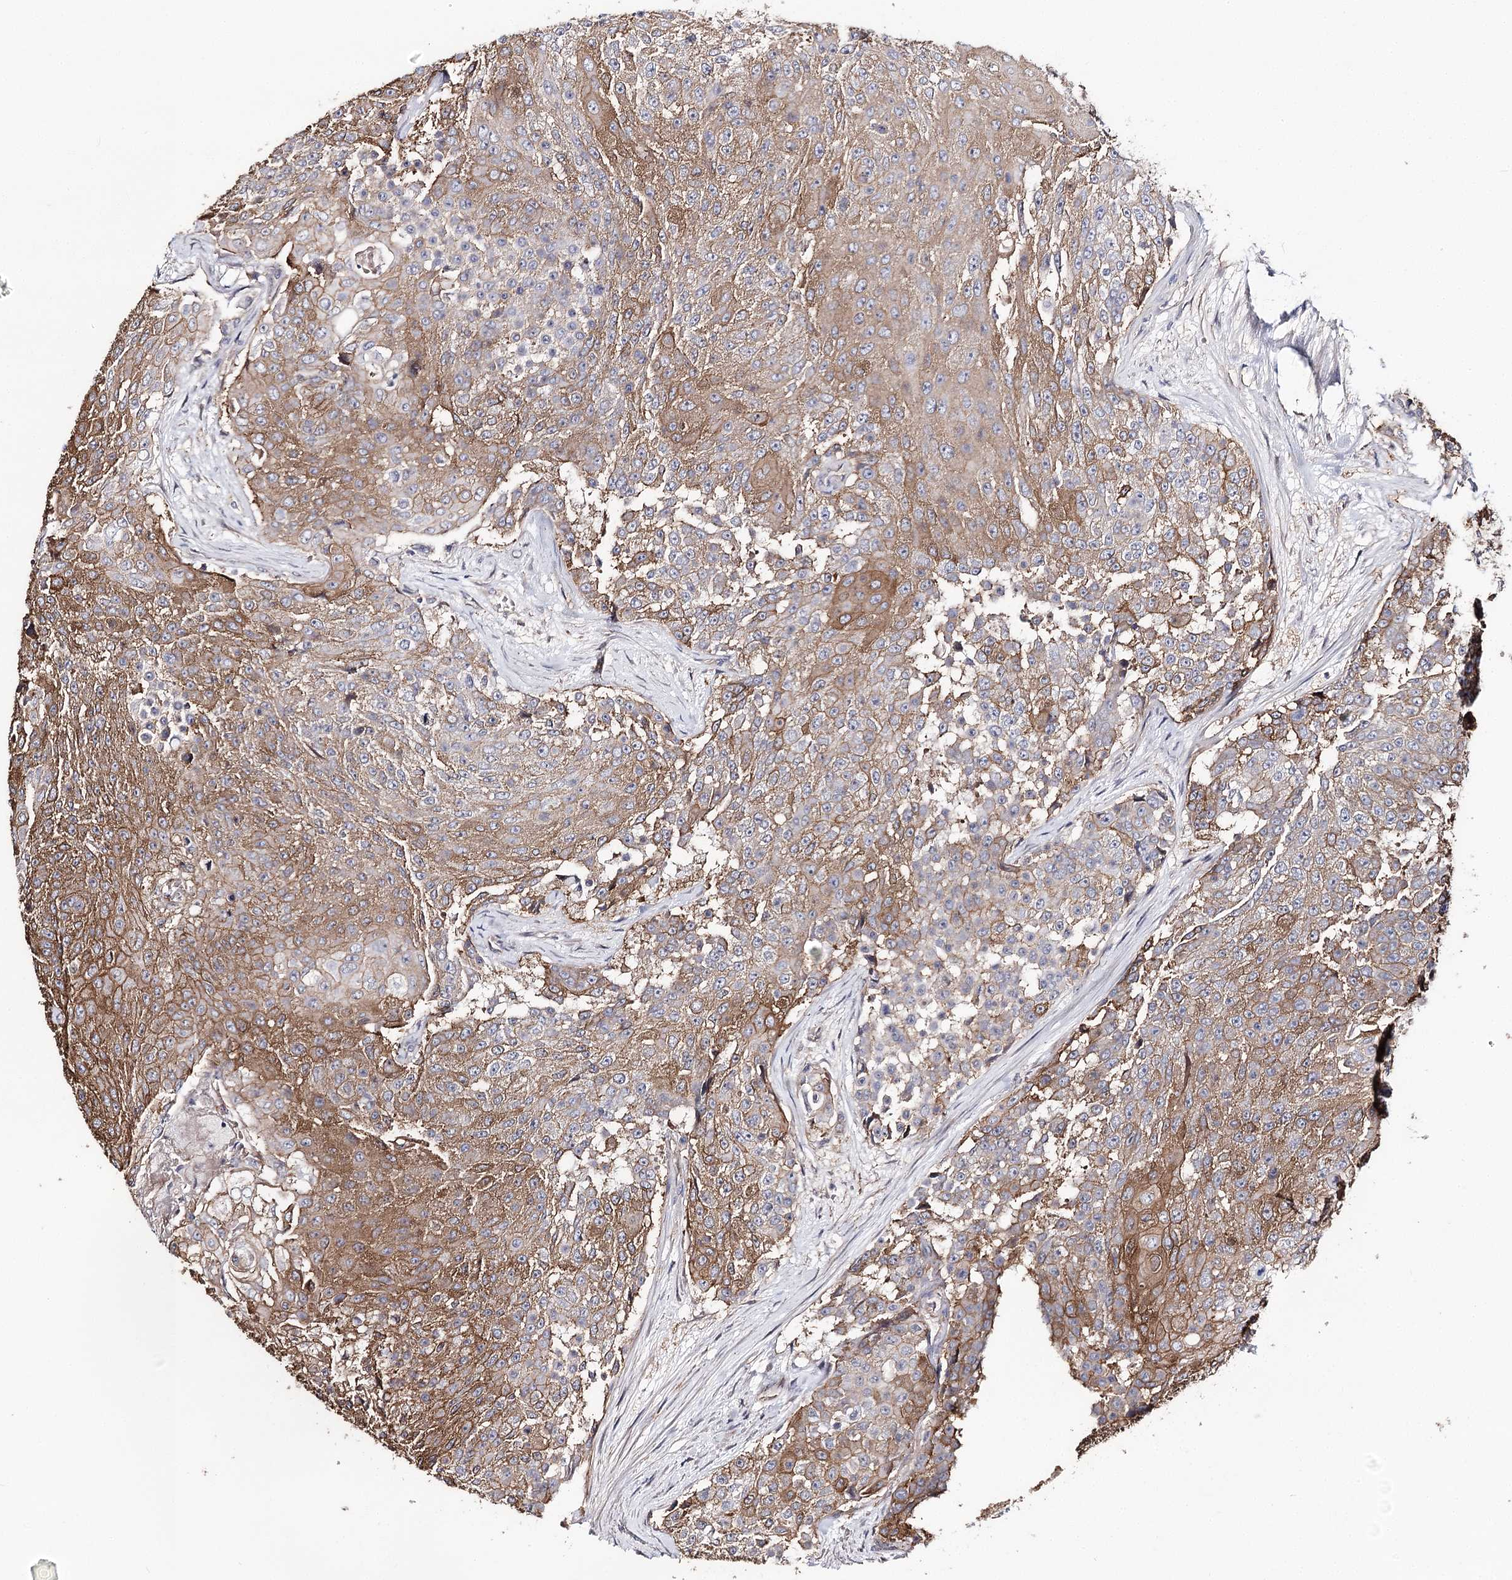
{"staining": {"intensity": "moderate", "quantity": ">75%", "location": "cytoplasmic/membranous"}, "tissue": "urothelial cancer", "cell_type": "Tumor cells", "image_type": "cancer", "snomed": [{"axis": "morphology", "description": "Urothelial carcinoma, High grade"}, {"axis": "topography", "description": "Urinary bladder"}], "caption": "Immunohistochemical staining of urothelial carcinoma (high-grade) reveals medium levels of moderate cytoplasmic/membranous positivity in about >75% of tumor cells.", "gene": "TMEM218", "patient": {"sex": "female", "age": 63}}